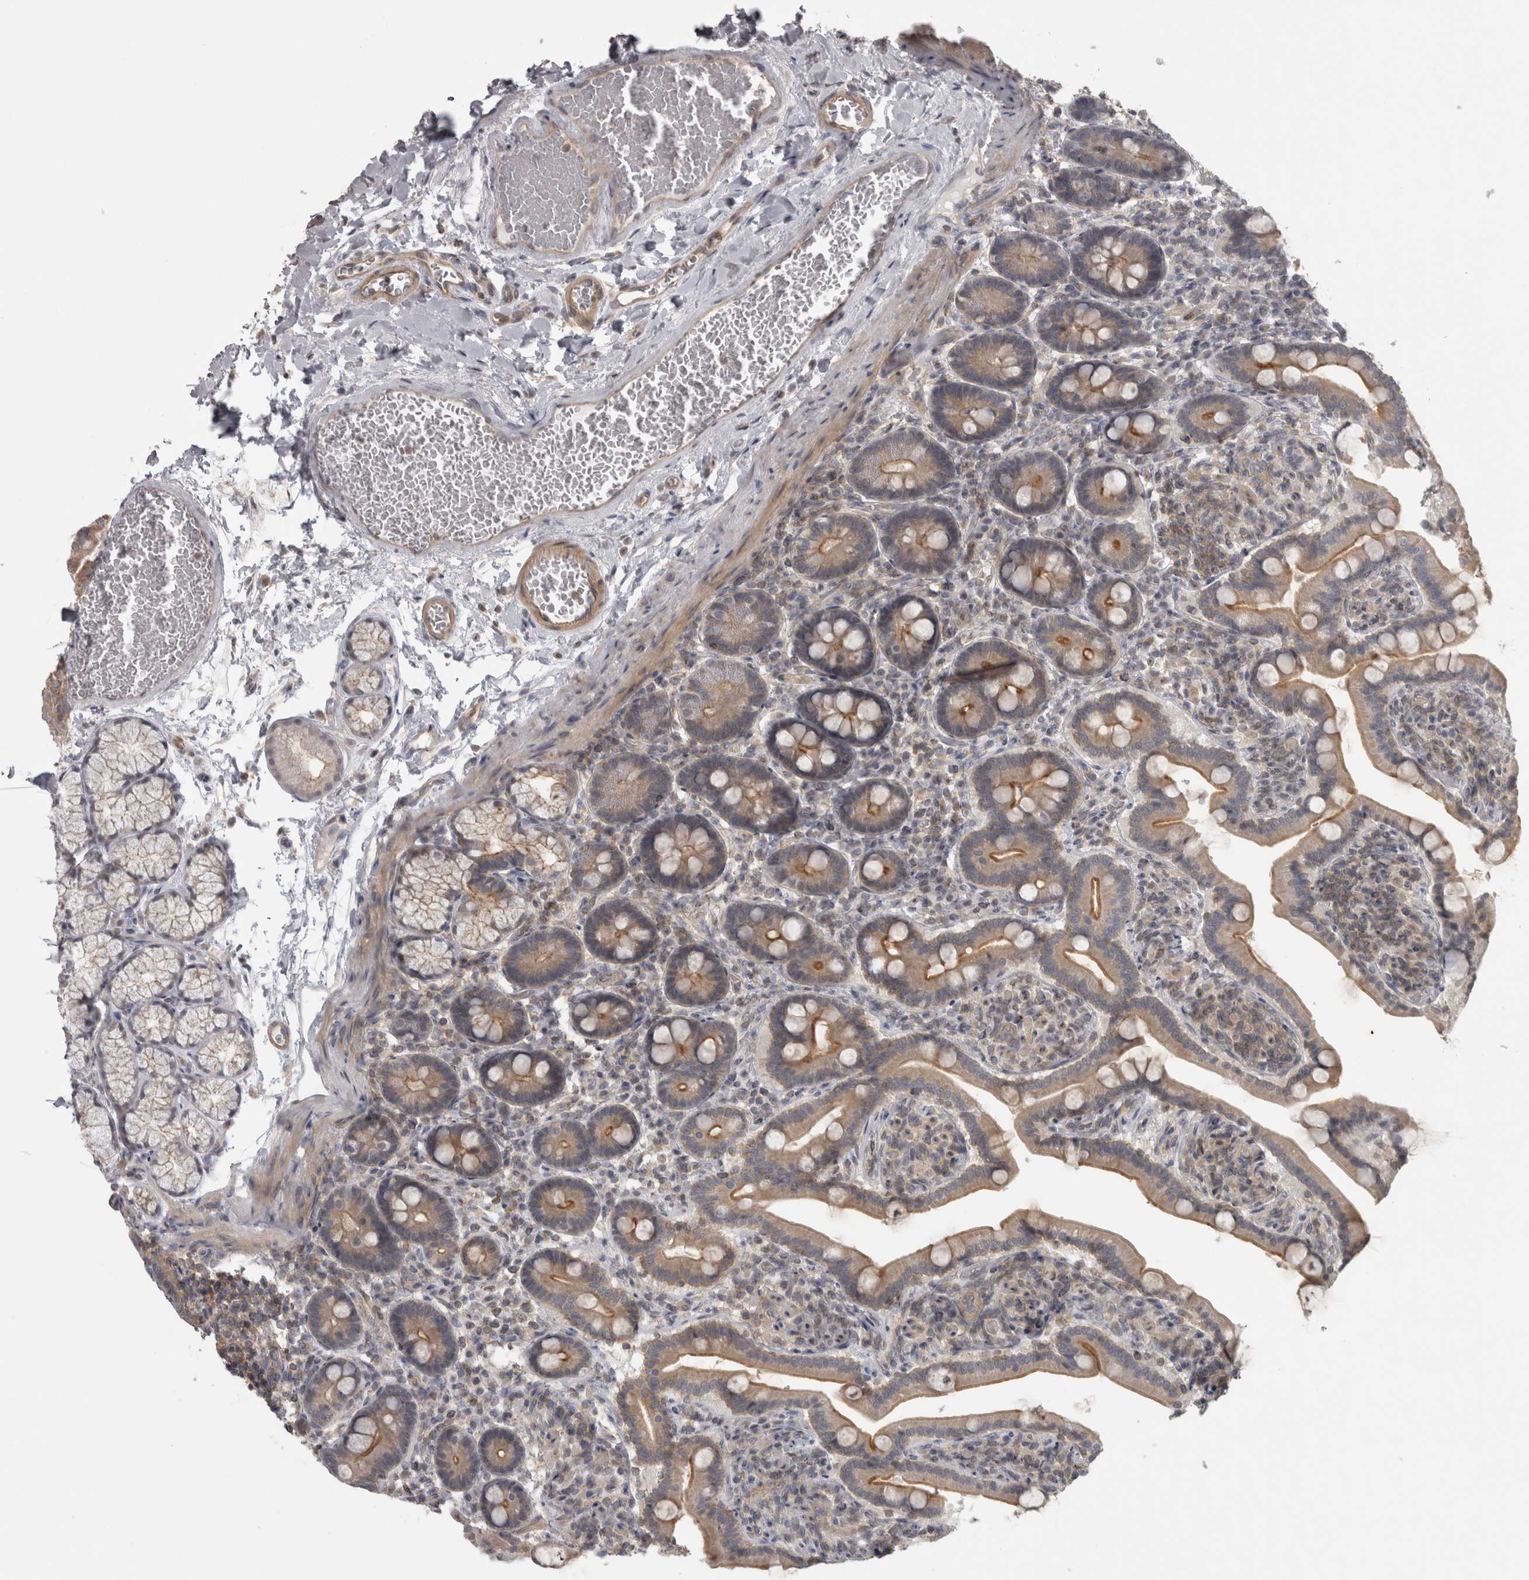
{"staining": {"intensity": "weak", "quantity": ">75%", "location": "cytoplasmic/membranous"}, "tissue": "duodenum", "cell_type": "Glandular cells", "image_type": "normal", "snomed": [{"axis": "morphology", "description": "Normal tissue, NOS"}, {"axis": "topography", "description": "Duodenum"}], "caption": "Glandular cells display low levels of weak cytoplasmic/membranous positivity in about >75% of cells in unremarkable human duodenum. The staining is performed using DAB (3,3'-diaminobenzidine) brown chromogen to label protein expression. The nuclei are counter-stained blue using hematoxylin.", "gene": "PPP1R12B", "patient": {"sex": "male", "age": 54}}